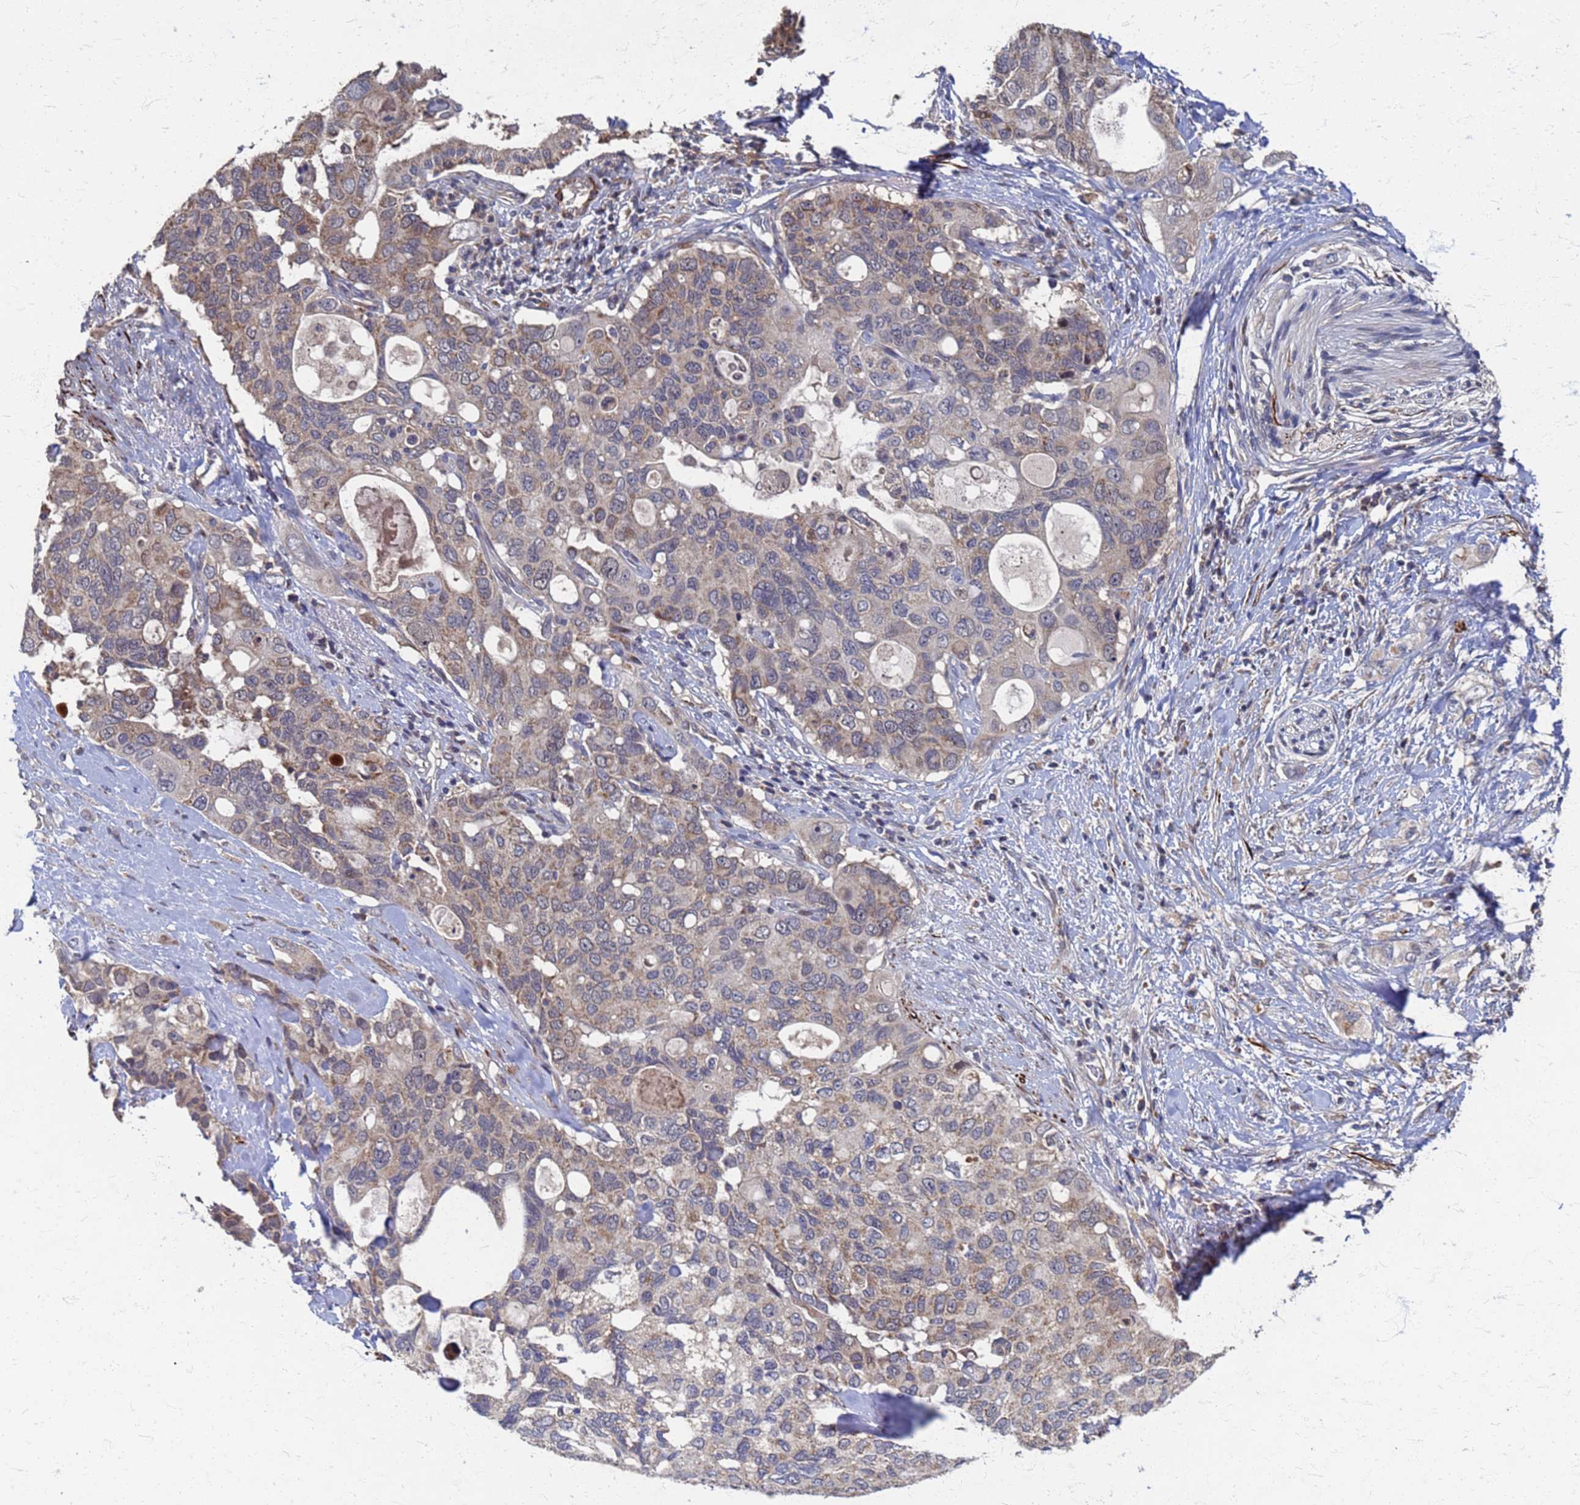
{"staining": {"intensity": "weak", "quantity": "25%-75%", "location": "cytoplasmic/membranous"}, "tissue": "pancreatic cancer", "cell_type": "Tumor cells", "image_type": "cancer", "snomed": [{"axis": "morphology", "description": "Adenocarcinoma, NOS"}, {"axis": "topography", "description": "Pancreas"}], "caption": "About 25%-75% of tumor cells in human adenocarcinoma (pancreatic) reveal weak cytoplasmic/membranous protein positivity as visualized by brown immunohistochemical staining.", "gene": "ATPAF1", "patient": {"sex": "female", "age": 56}}